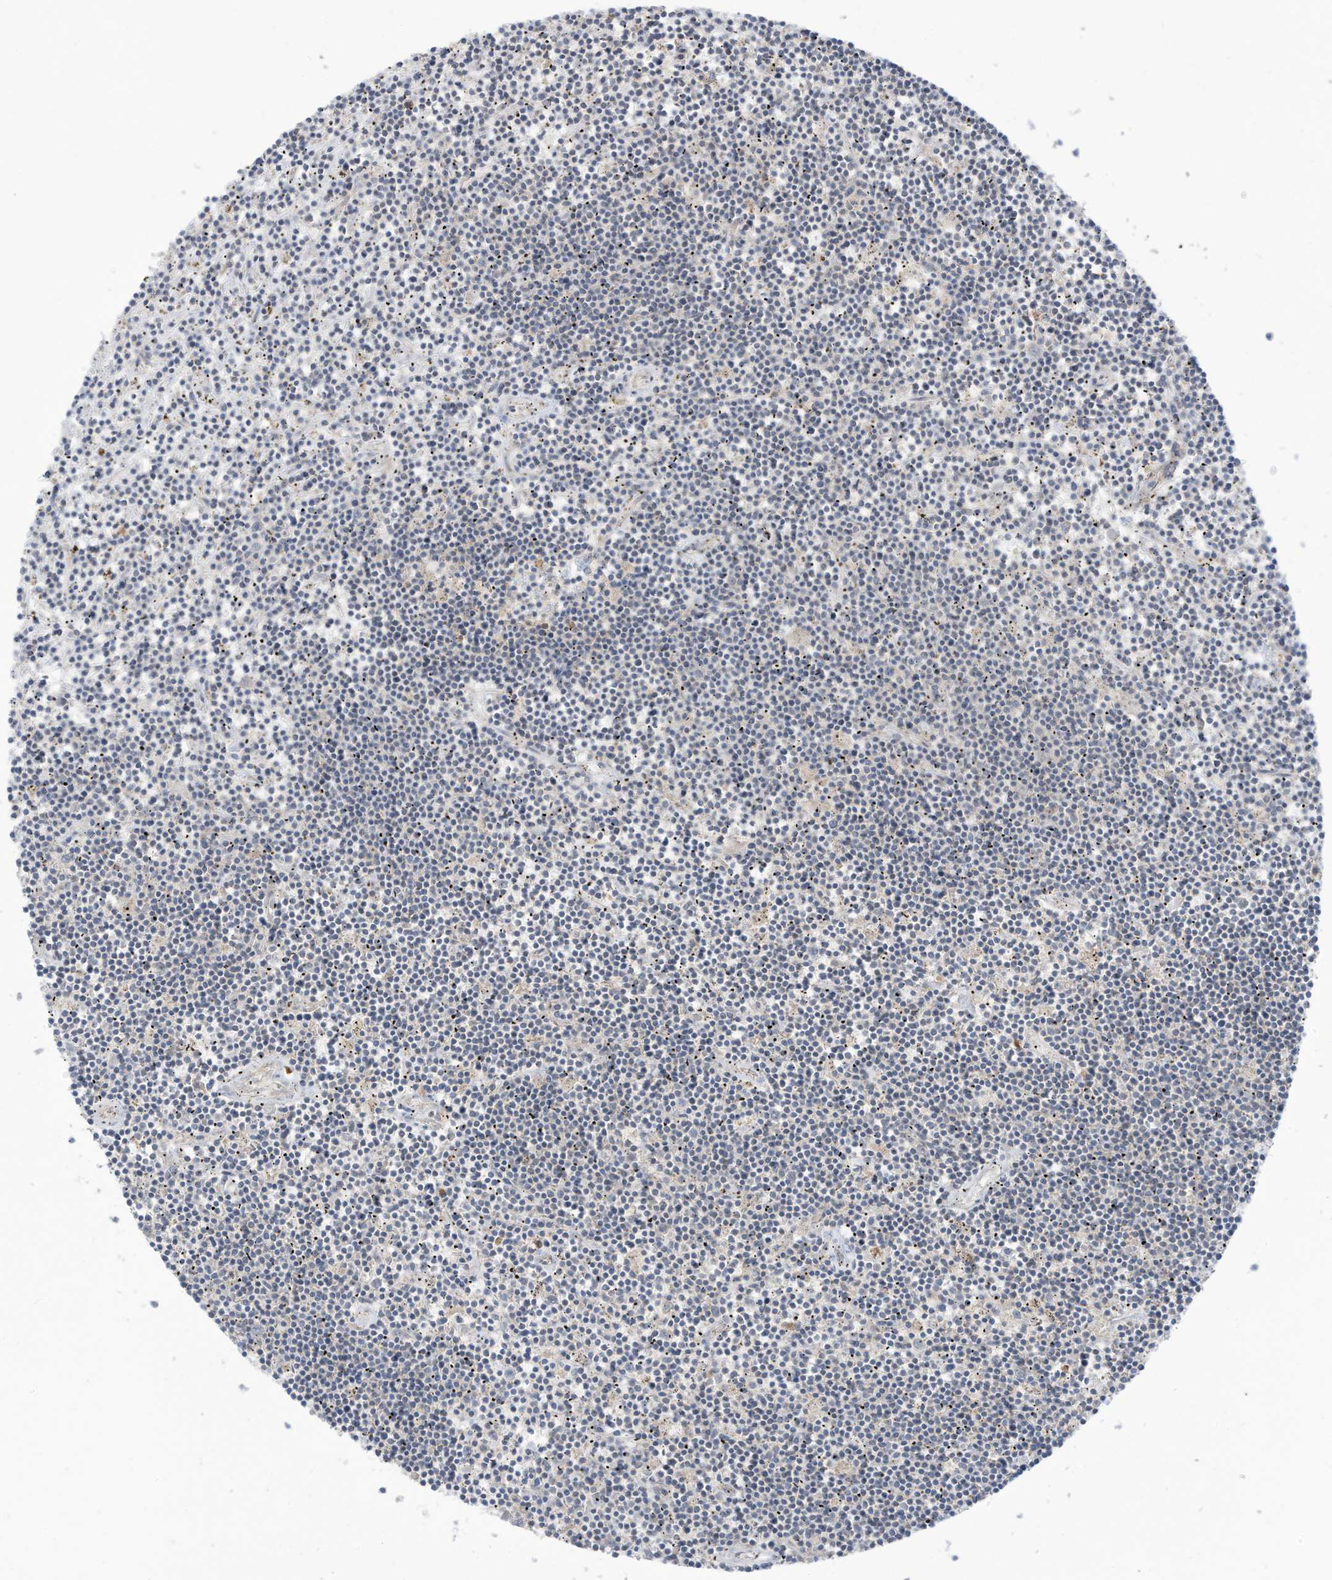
{"staining": {"intensity": "negative", "quantity": "none", "location": "none"}, "tissue": "lymphoma", "cell_type": "Tumor cells", "image_type": "cancer", "snomed": [{"axis": "morphology", "description": "Malignant lymphoma, non-Hodgkin's type, Low grade"}, {"axis": "topography", "description": "Spleen"}], "caption": "Immunohistochemical staining of human lymphoma shows no significant positivity in tumor cells. Nuclei are stained in blue.", "gene": "LRRN2", "patient": {"sex": "male", "age": 76}}